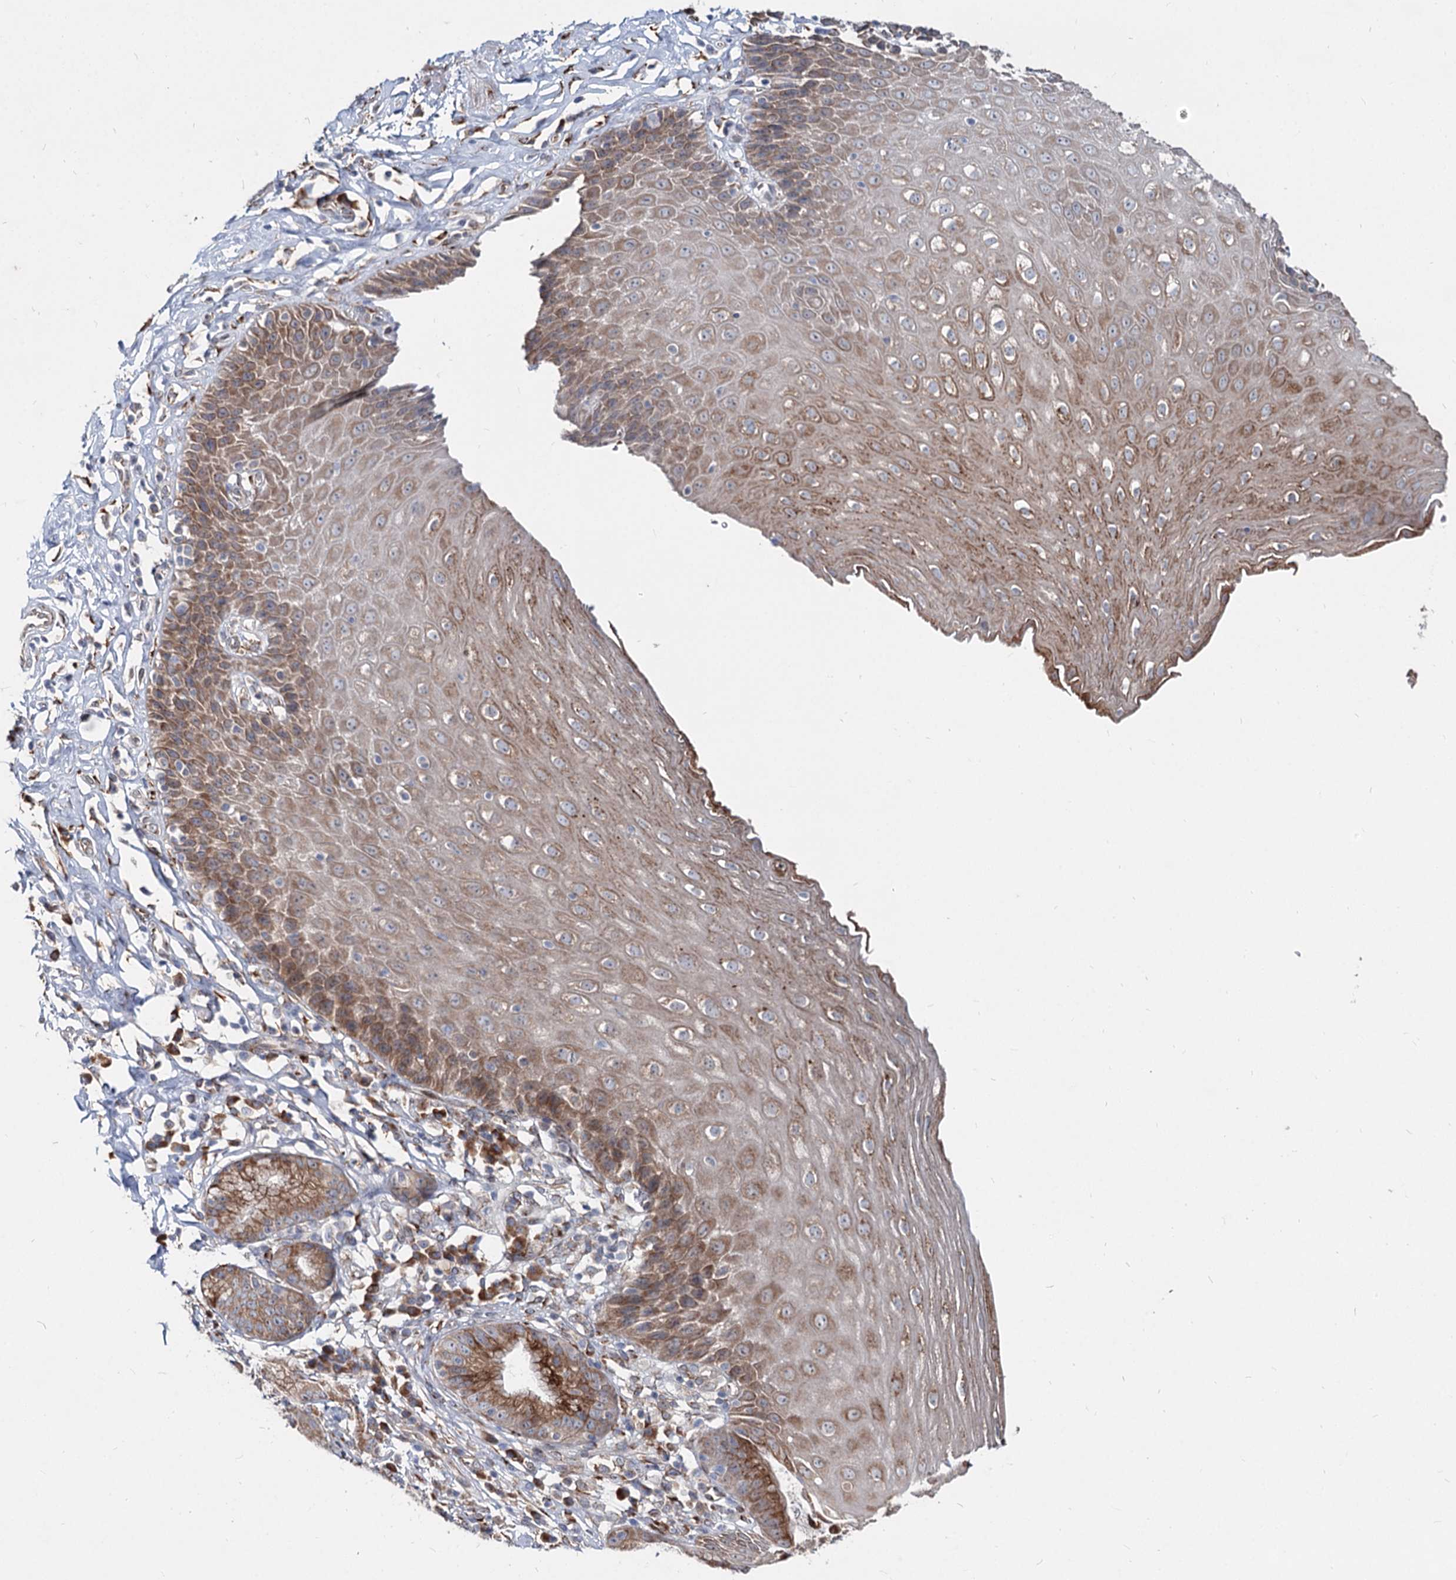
{"staining": {"intensity": "moderate", "quantity": ">75%", "location": "cytoplasmic/membranous"}, "tissue": "esophagus", "cell_type": "Squamous epithelial cells", "image_type": "normal", "snomed": [{"axis": "morphology", "description": "Normal tissue, NOS"}, {"axis": "topography", "description": "Esophagus"}], "caption": "Brown immunohistochemical staining in benign esophagus exhibits moderate cytoplasmic/membranous staining in approximately >75% of squamous epithelial cells.", "gene": "SPART", "patient": {"sex": "female", "age": 61}}